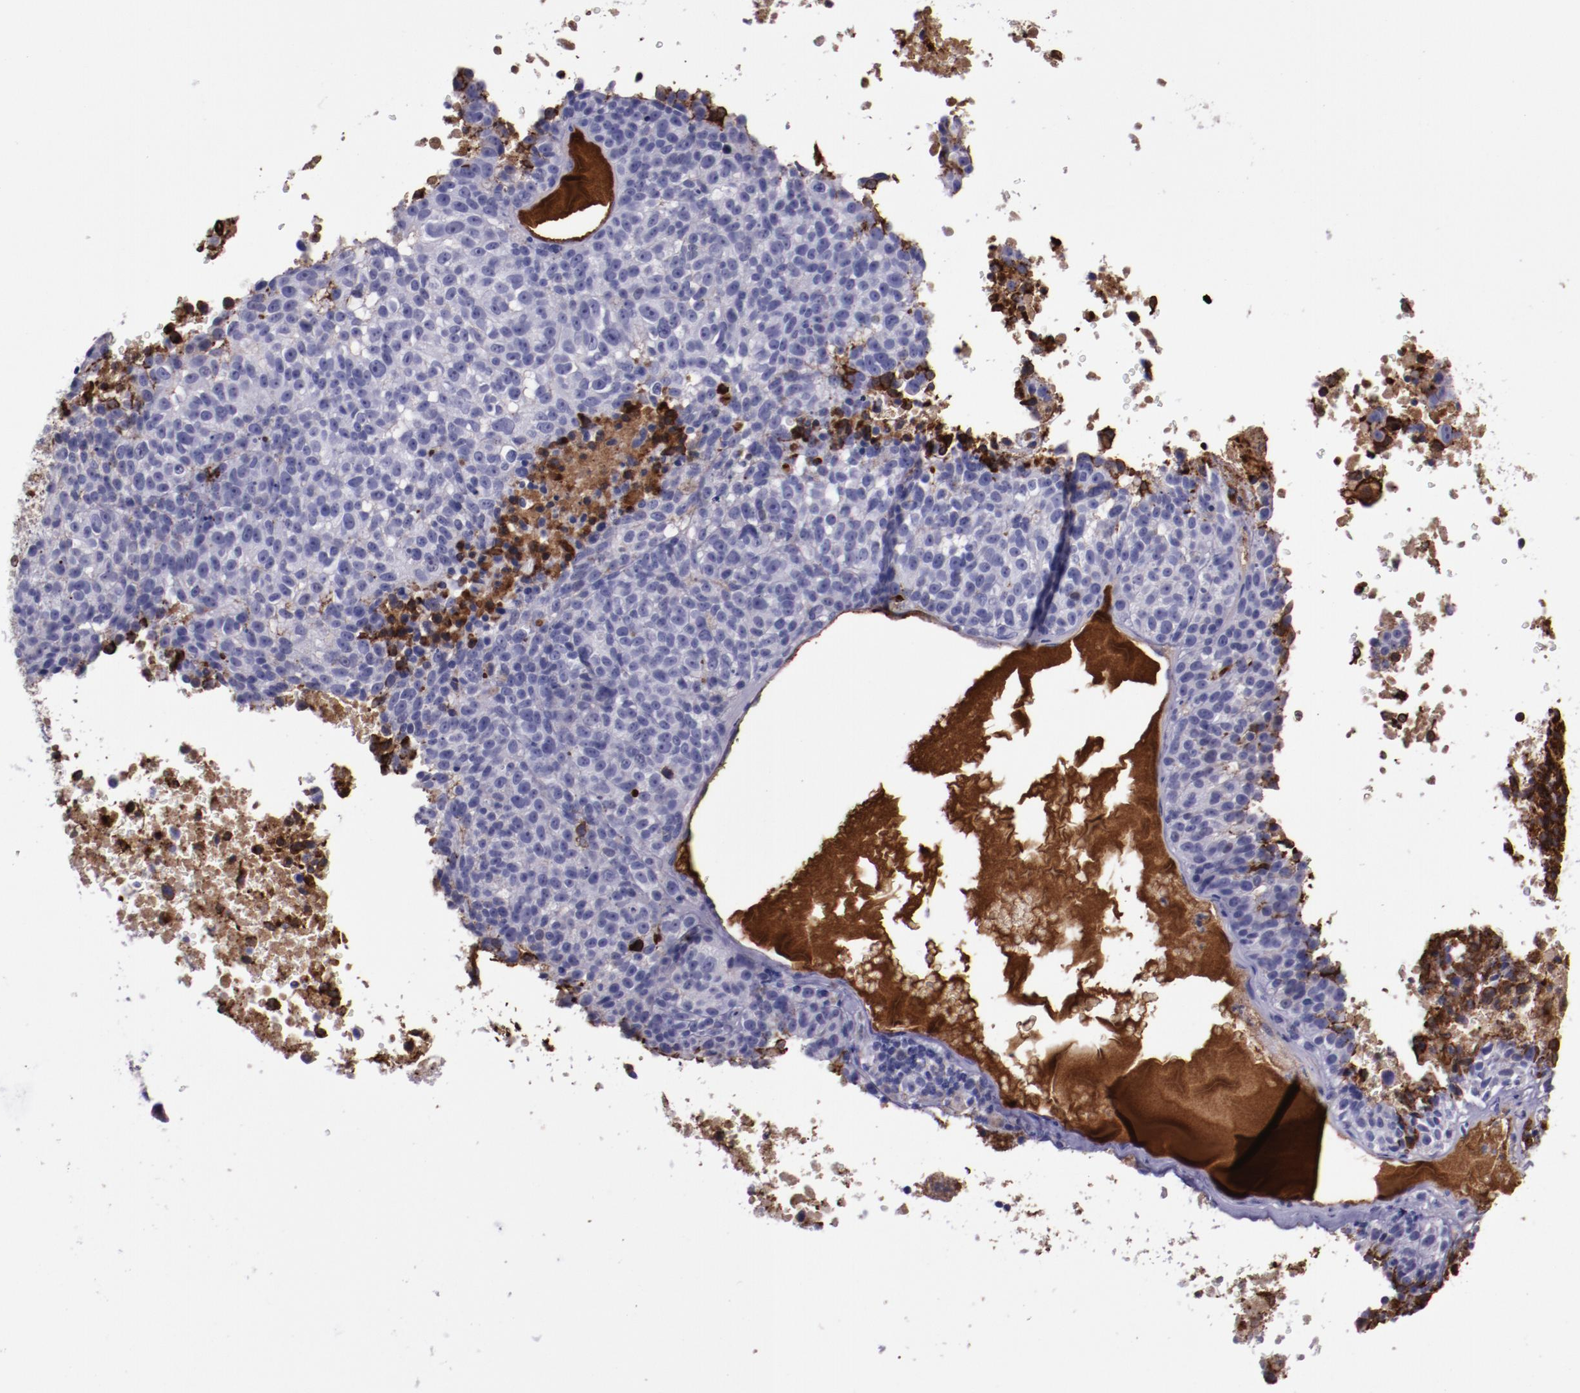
{"staining": {"intensity": "strong", "quantity": "<25%", "location": "cytoplasmic/membranous"}, "tissue": "melanoma", "cell_type": "Tumor cells", "image_type": "cancer", "snomed": [{"axis": "morphology", "description": "Malignant melanoma, Metastatic site"}, {"axis": "topography", "description": "Cerebral cortex"}], "caption": "Malignant melanoma (metastatic site) stained for a protein (brown) reveals strong cytoplasmic/membranous positive staining in approximately <25% of tumor cells.", "gene": "APOH", "patient": {"sex": "female", "age": 52}}